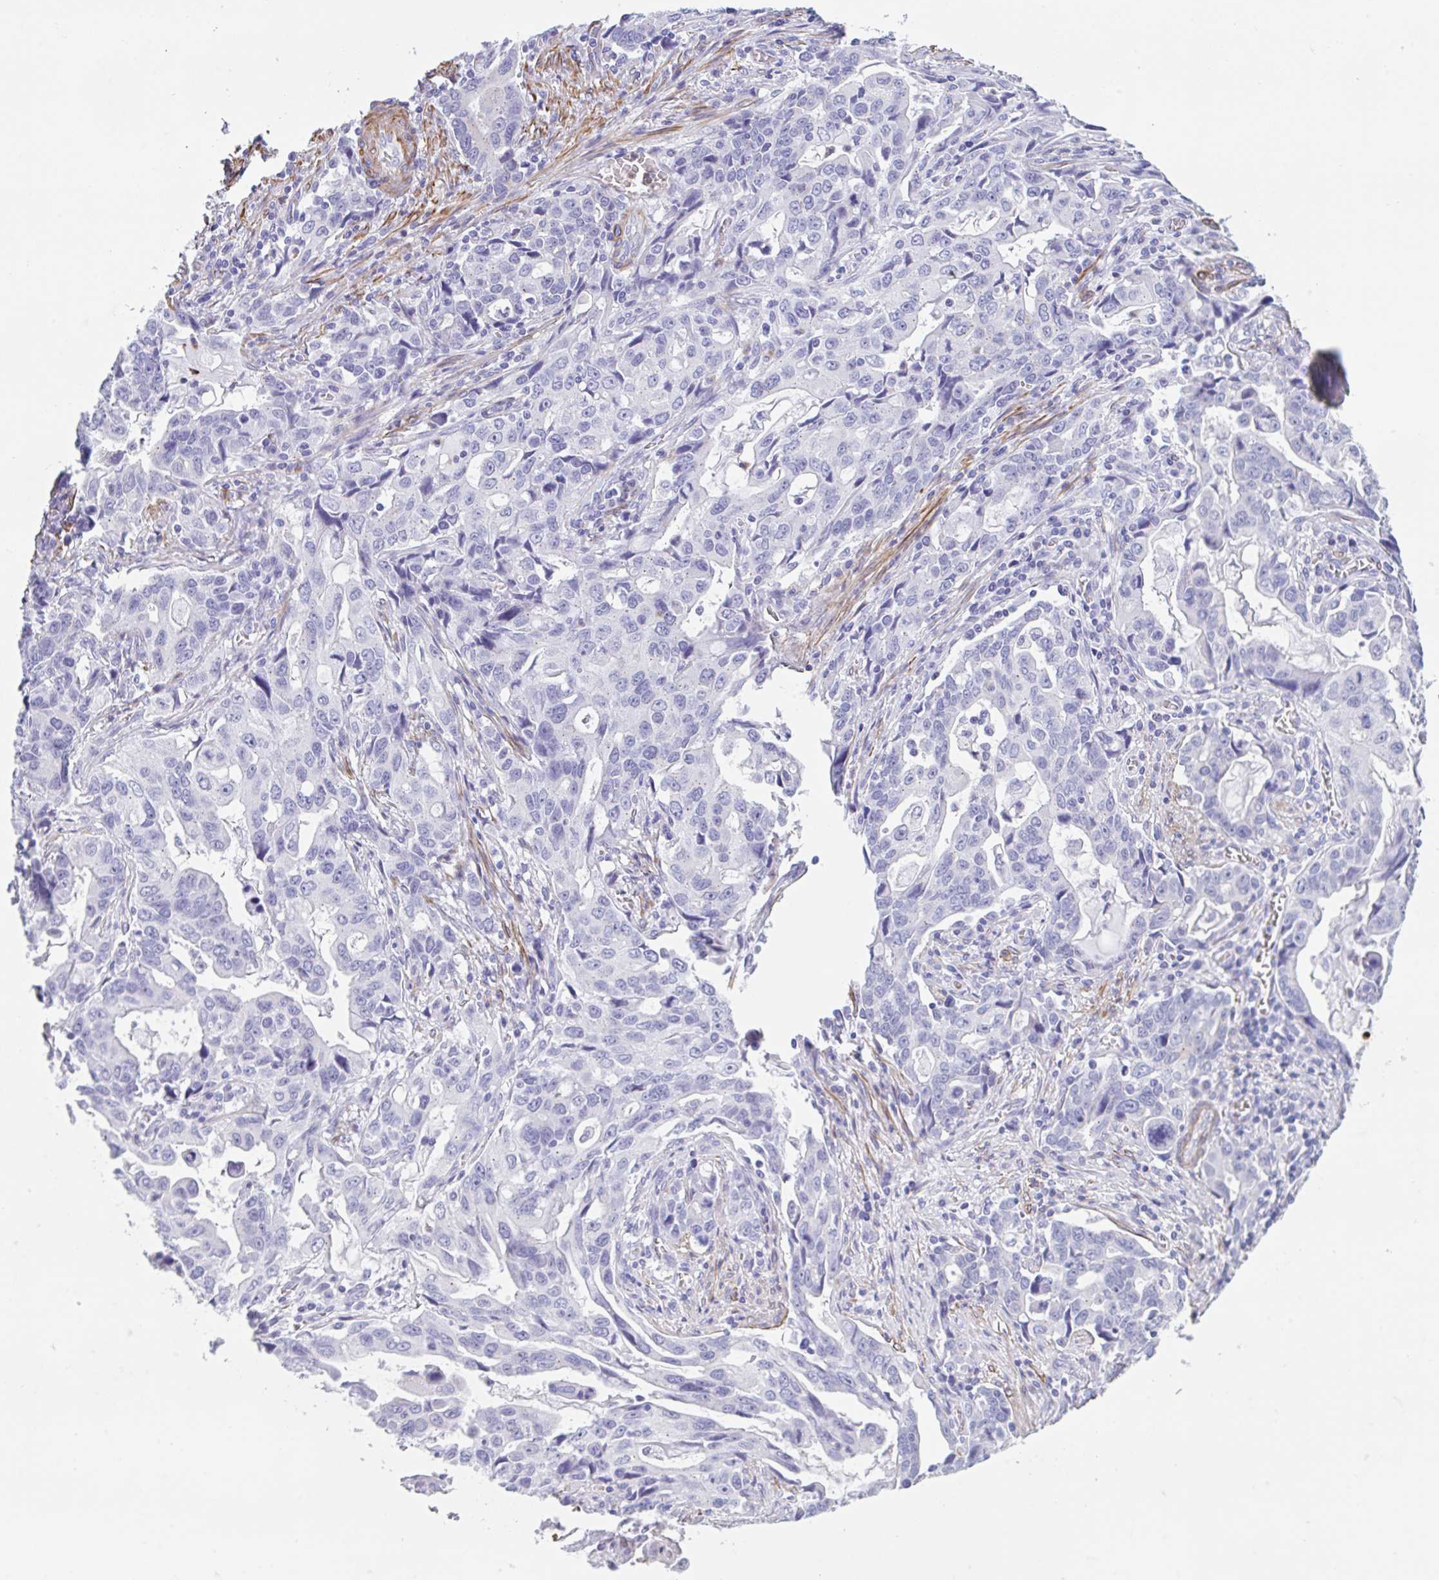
{"staining": {"intensity": "negative", "quantity": "none", "location": "none"}, "tissue": "stomach cancer", "cell_type": "Tumor cells", "image_type": "cancer", "snomed": [{"axis": "morphology", "description": "Adenocarcinoma, NOS"}, {"axis": "topography", "description": "Stomach, upper"}], "caption": "A histopathology image of human stomach cancer (adenocarcinoma) is negative for staining in tumor cells. (Brightfield microscopy of DAB immunohistochemistry at high magnification).", "gene": "TAS2R41", "patient": {"sex": "male", "age": 85}}